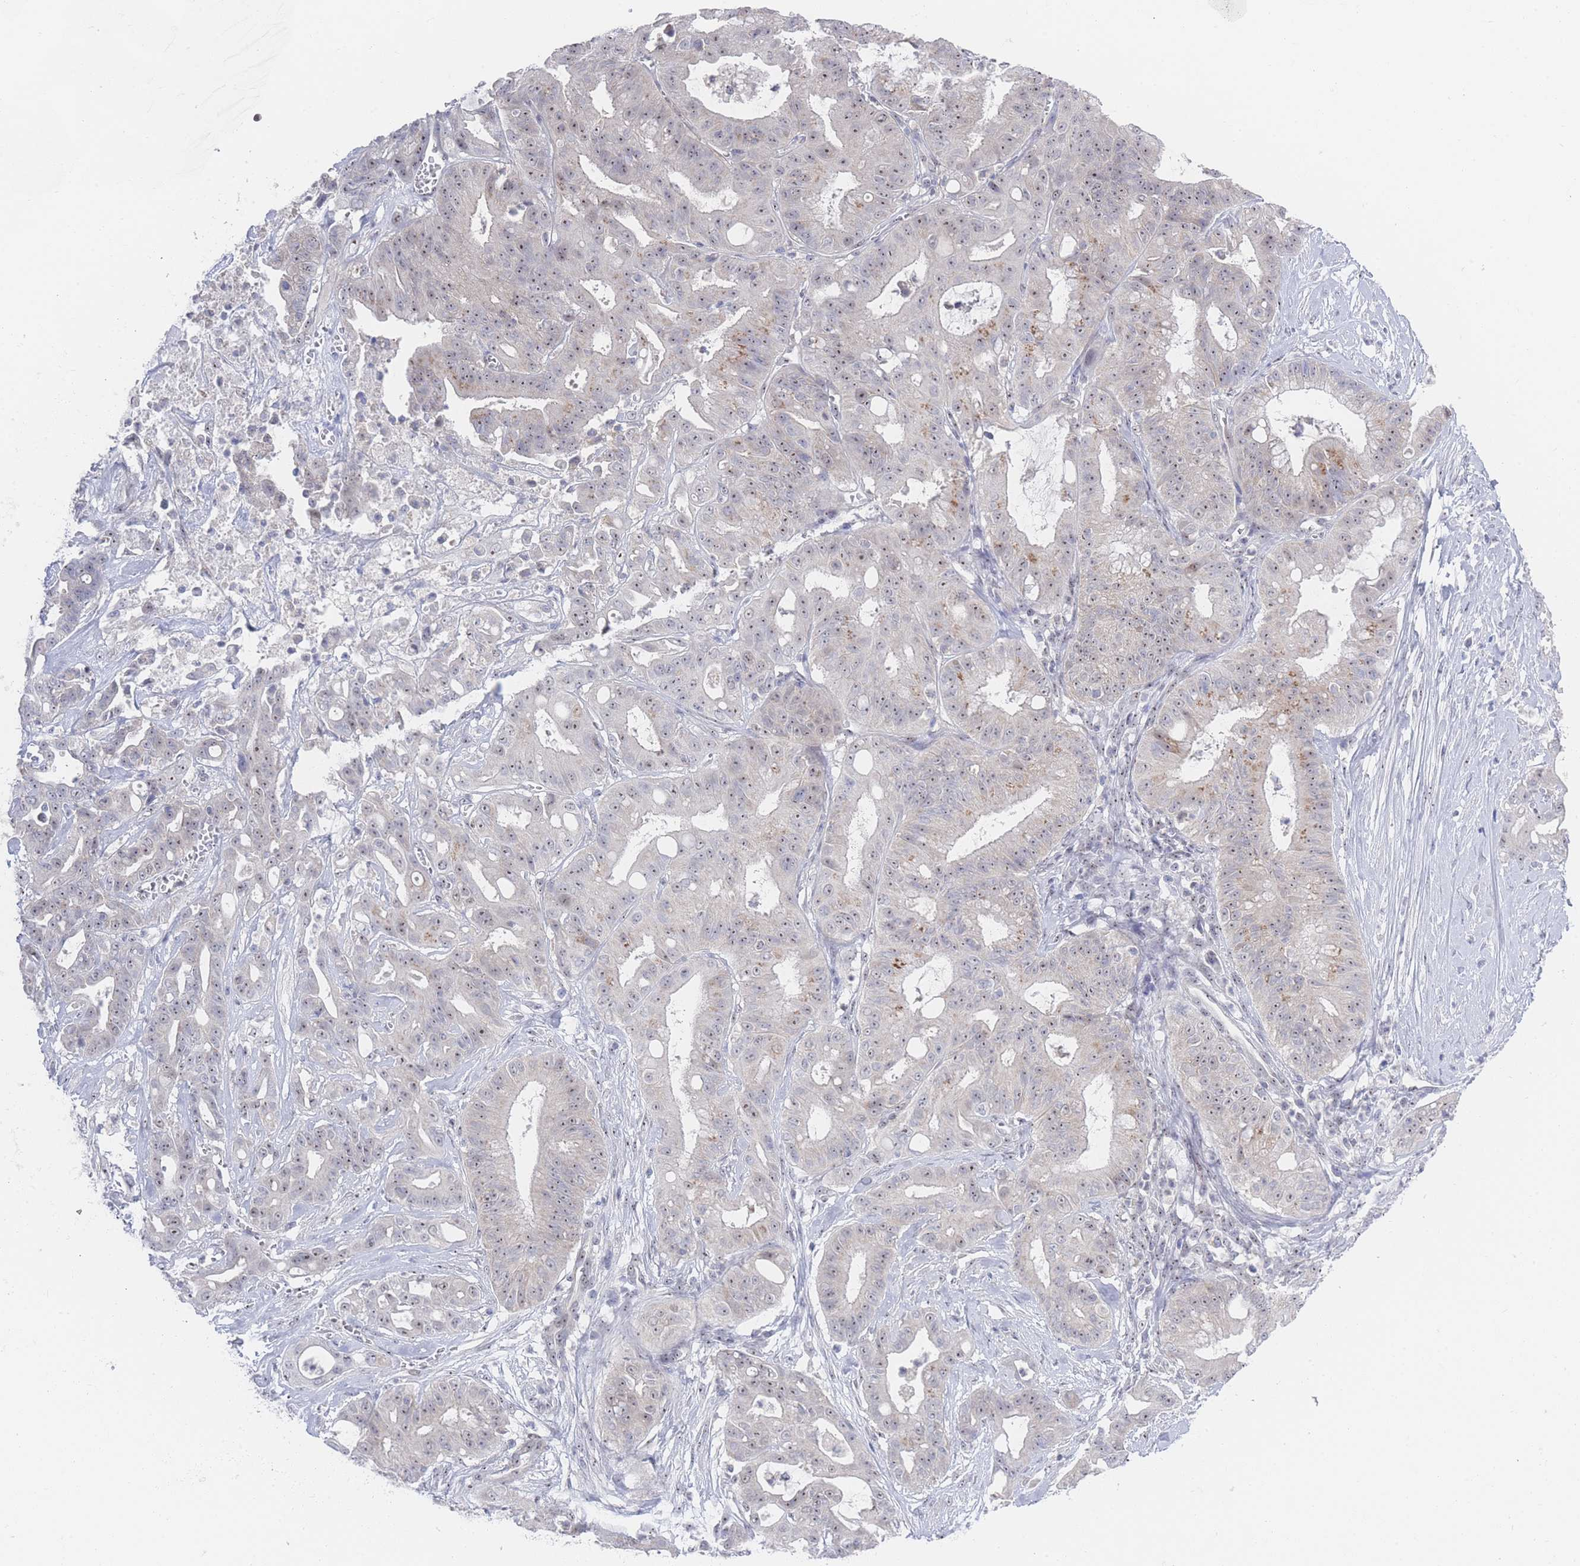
{"staining": {"intensity": "weak", "quantity": "<25%", "location": "cytoplasmic/membranous,nuclear"}, "tissue": "ovarian cancer", "cell_type": "Tumor cells", "image_type": "cancer", "snomed": [{"axis": "morphology", "description": "Cystadenocarcinoma, mucinous, NOS"}, {"axis": "topography", "description": "Ovary"}], "caption": "Ovarian cancer was stained to show a protein in brown. There is no significant staining in tumor cells. (Stains: DAB immunohistochemistry (IHC) with hematoxylin counter stain, Microscopy: brightfield microscopy at high magnification).", "gene": "ZNF142", "patient": {"sex": "female", "age": 70}}